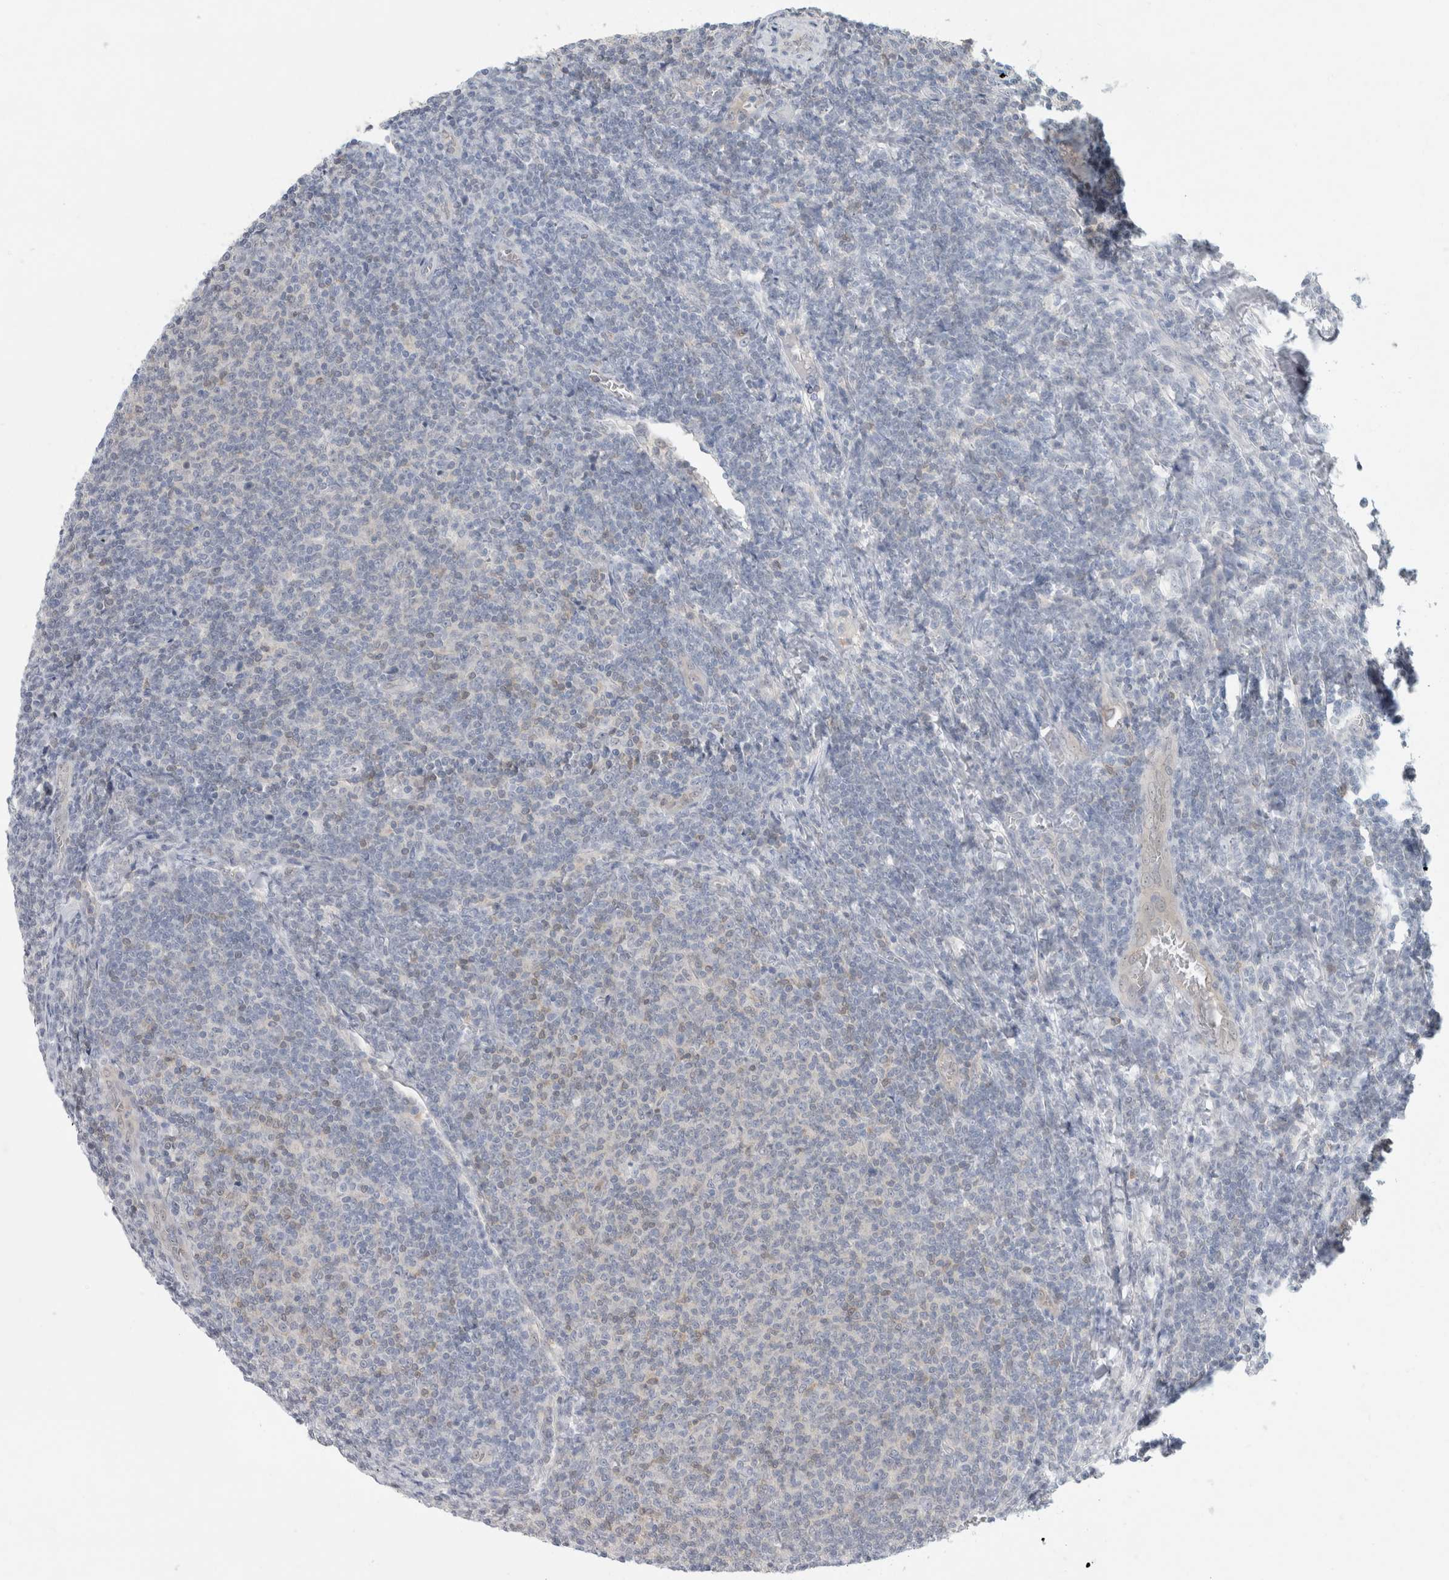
{"staining": {"intensity": "negative", "quantity": "none", "location": "none"}, "tissue": "lymphoma", "cell_type": "Tumor cells", "image_type": "cancer", "snomed": [{"axis": "morphology", "description": "Malignant lymphoma, non-Hodgkin's type, Low grade"}, {"axis": "topography", "description": "Lymph node"}], "caption": "The IHC photomicrograph has no significant staining in tumor cells of malignant lymphoma, non-Hodgkin's type (low-grade) tissue.", "gene": "CASP6", "patient": {"sex": "male", "age": 66}}